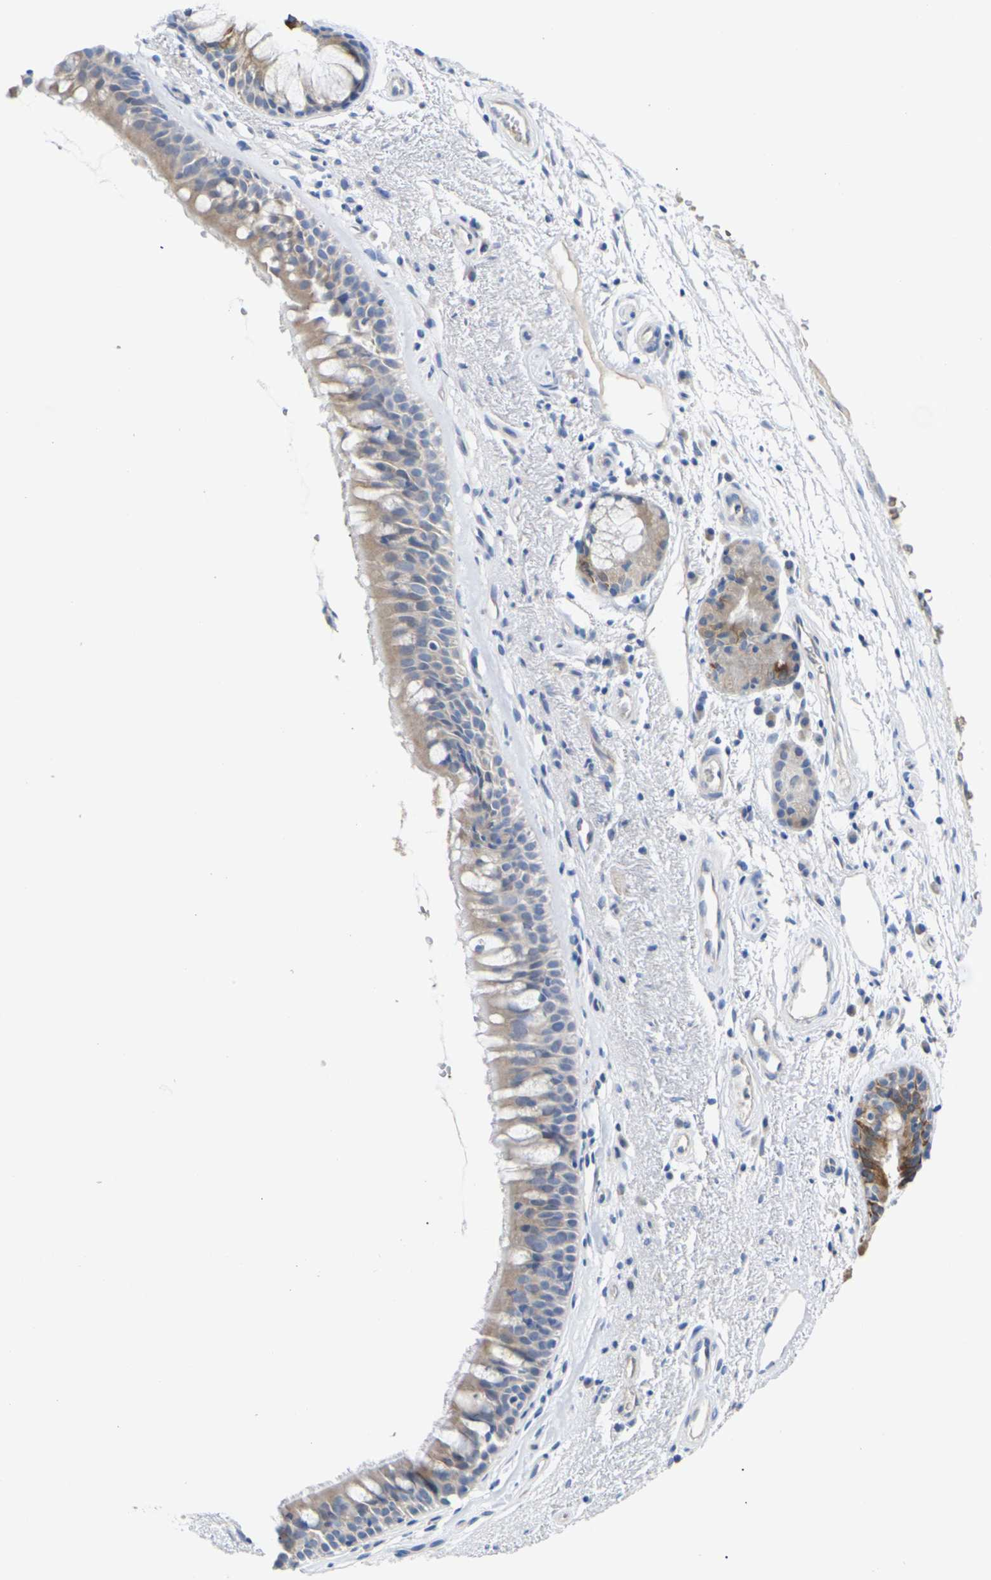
{"staining": {"intensity": "moderate", "quantity": "<25%", "location": "cytoplasmic/membranous"}, "tissue": "bronchus", "cell_type": "Respiratory epithelial cells", "image_type": "normal", "snomed": [{"axis": "morphology", "description": "Normal tissue, NOS"}, {"axis": "topography", "description": "Bronchus"}], "caption": "DAB immunohistochemical staining of benign human bronchus reveals moderate cytoplasmic/membranous protein positivity in approximately <25% of respiratory epithelial cells.", "gene": "TMCO4", "patient": {"sex": "female", "age": 54}}